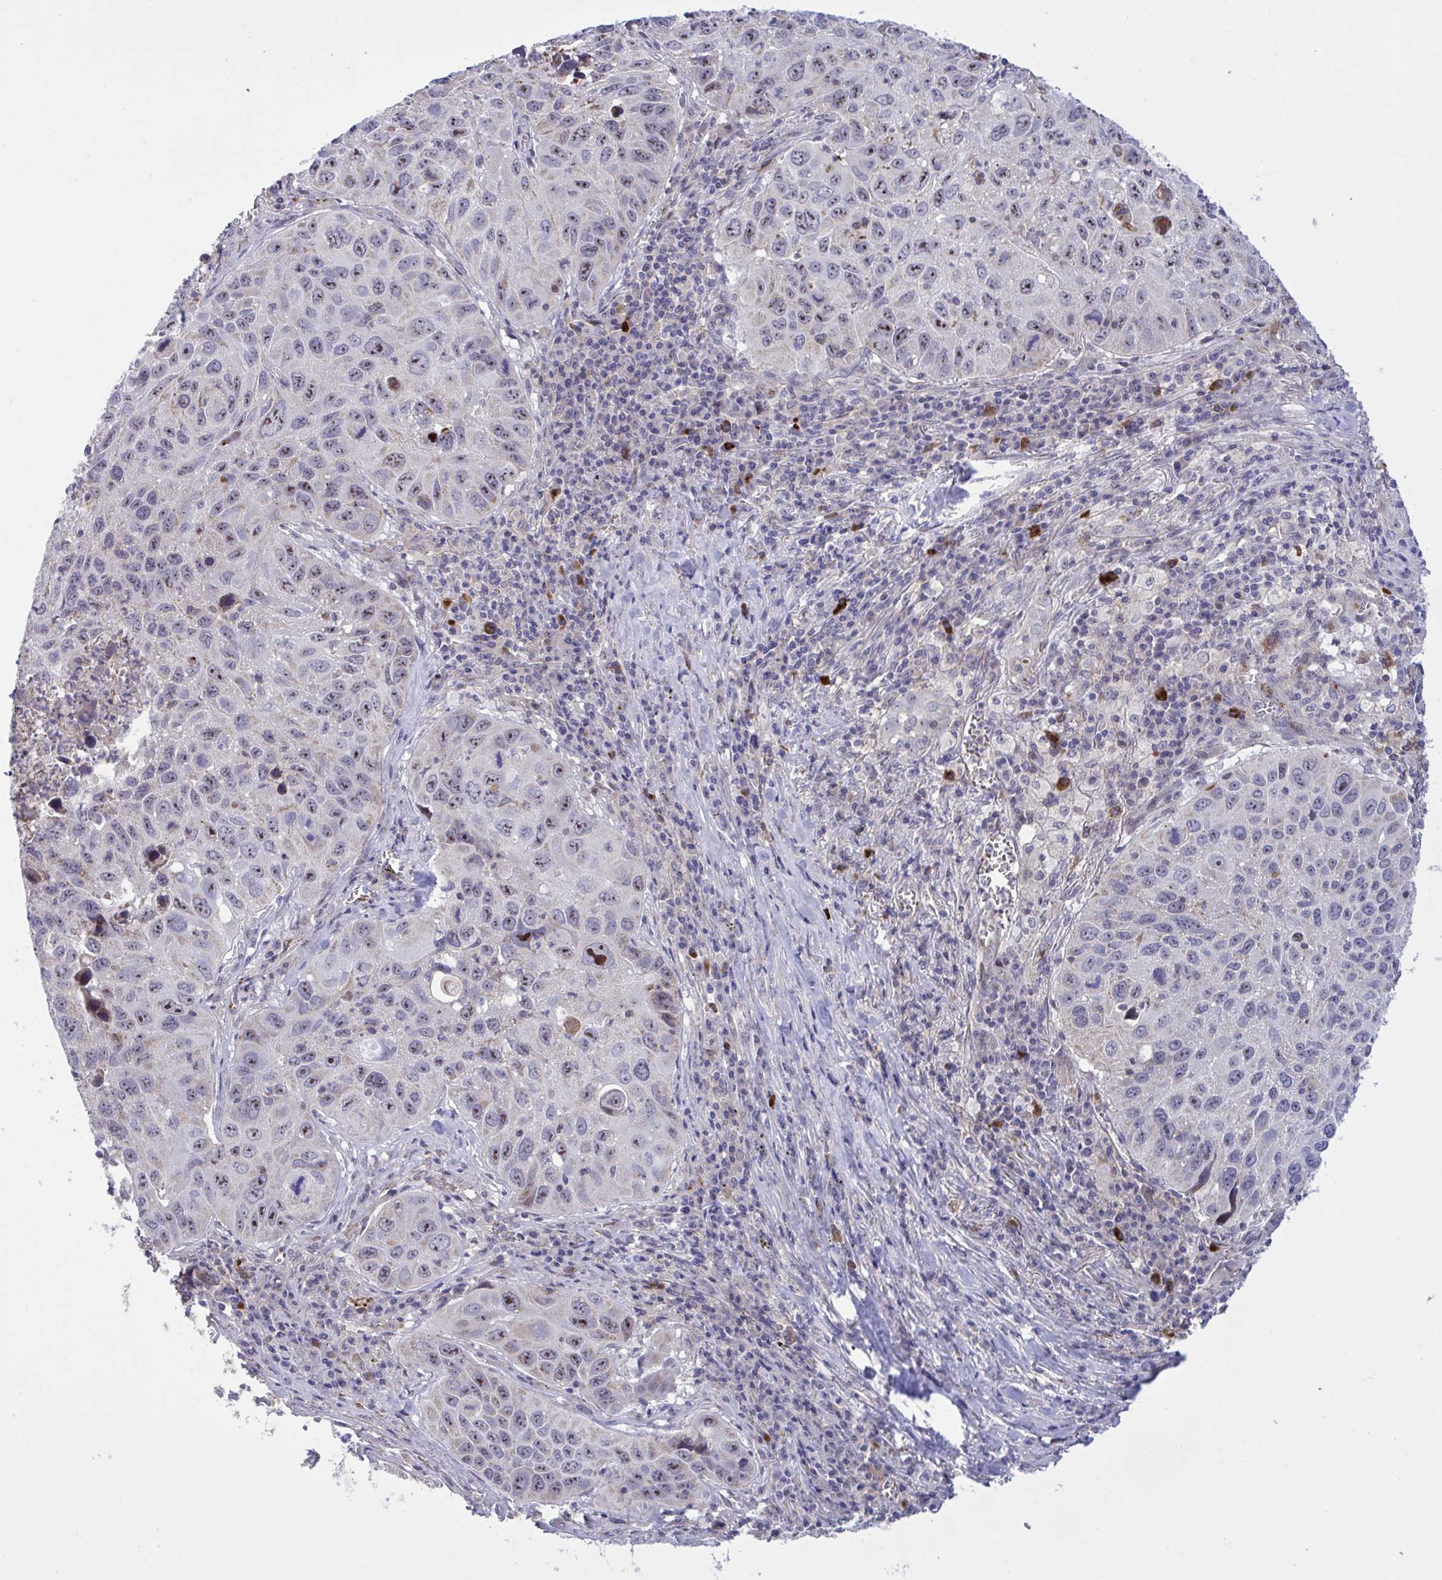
{"staining": {"intensity": "moderate", "quantity": ">75%", "location": "nuclear"}, "tissue": "lung cancer", "cell_type": "Tumor cells", "image_type": "cancer", "snomed": [{"axis": "morphology", "description": "Squamous cell carcinoma, NOS"}, {"axis": "topography", "description": "Lung"}], "caption": "Lung cancer was stained to show a protein in brown. There is medium levels of moderate nuclear staining in about >75% of tumor cells. (IHC, brightfield microscopy, high magnification).", "gene": "CD101", "patient": {"sex": "female", "age": 61}}